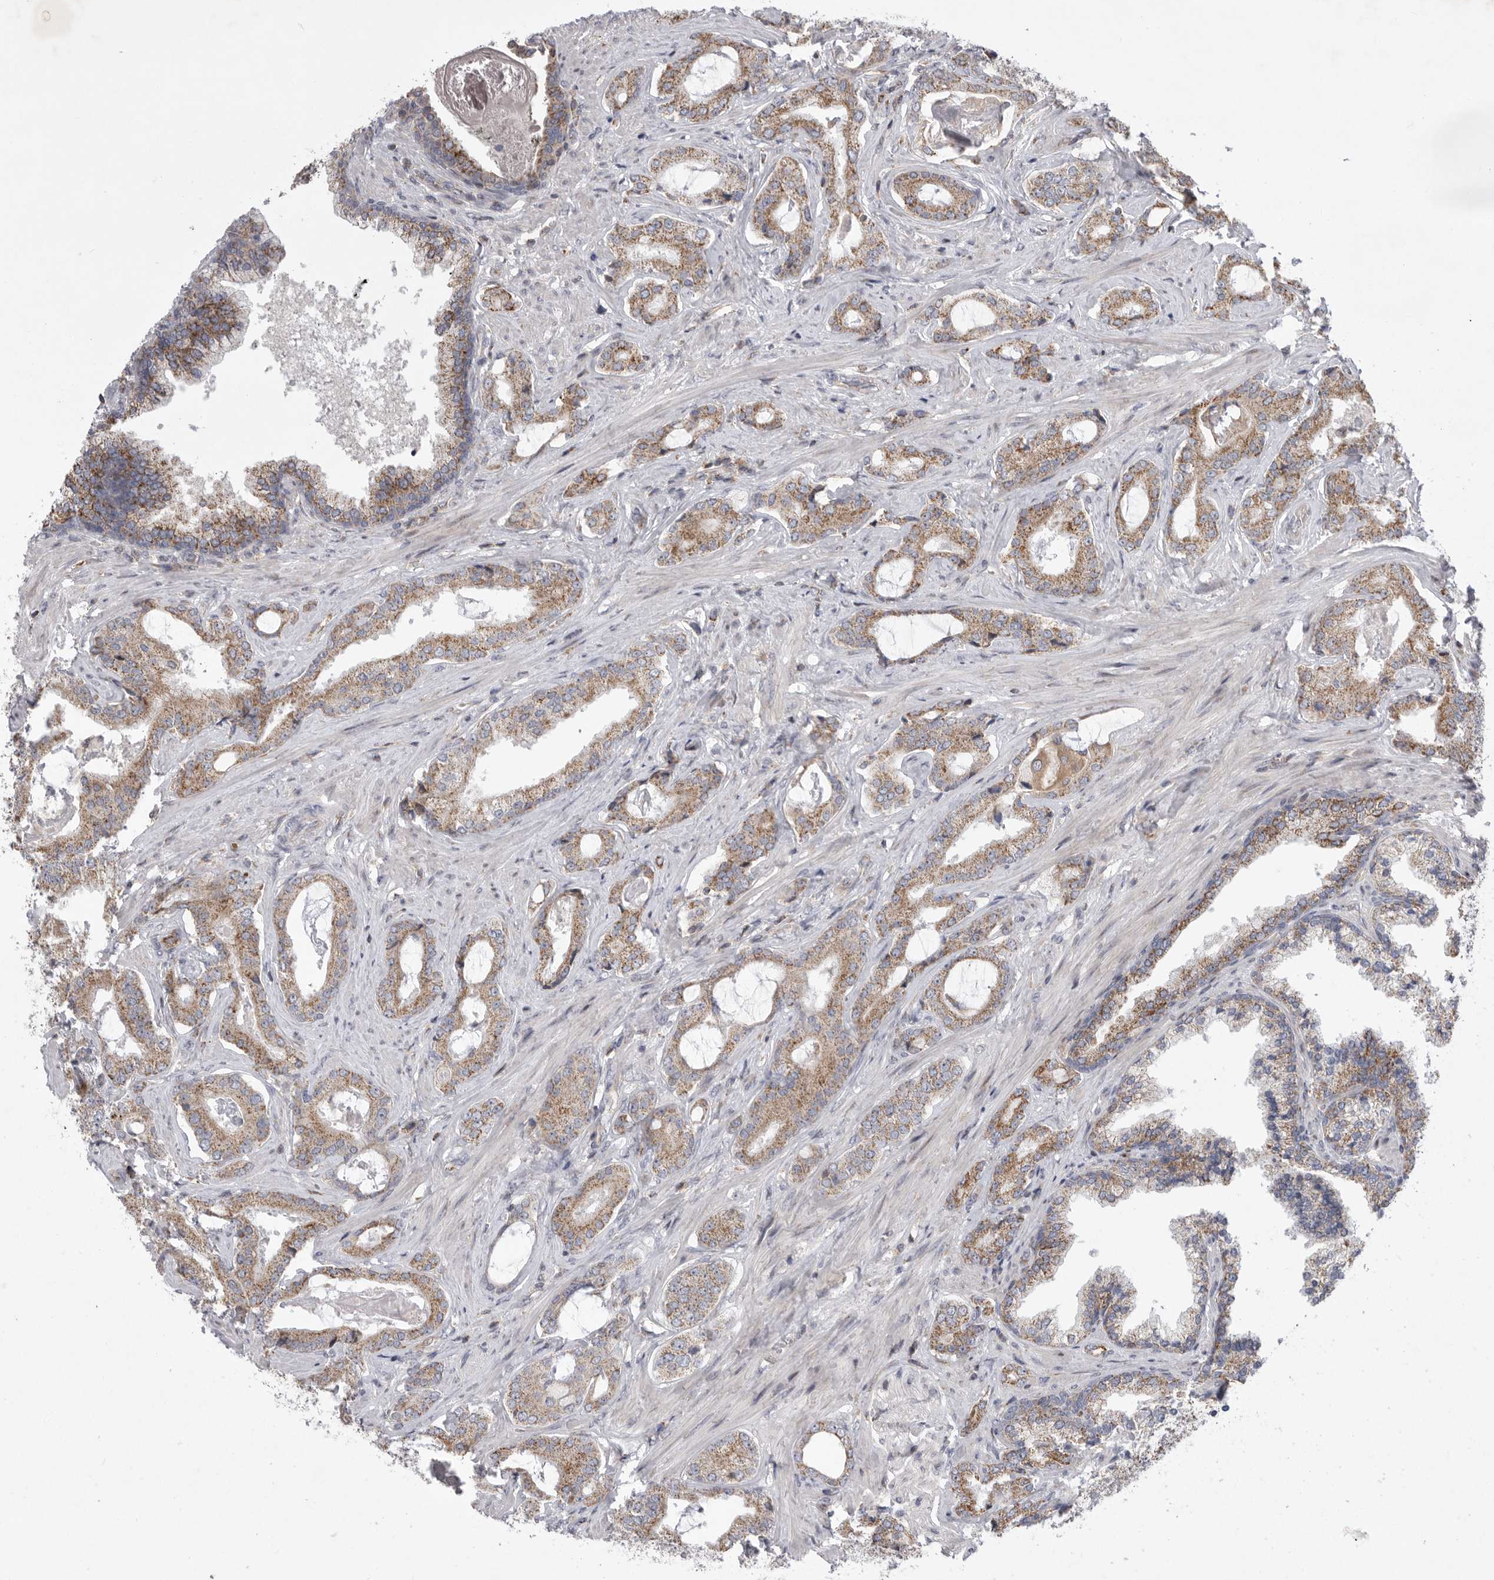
{"staining": {"intensity": "moderate", "quantity": ">75%", "location": "cytoplasmic/membranous"}, "tissue": "prostate cancer", "cell_type": "Tumor cells", "image_type": "cancer", "snomed": [{"axis": "morphology", "description": "Adenocarcinoma, Low grade"}, {"axis": "topography", "description": "Prostate"}], "caption": "Immunohistochemistry micrograph of neoplastic tissue: human adenocarcinoma (low-grade) (prostate) stained using IHC displays medium levels of moderate protein expression localized specifically in the cytoplasmic/membranous of tumor cells, appearing as a cytoplasmic/membranous brown color.", "gene": "MPZL1", "patient": {"sex": "male", "age": 71}}